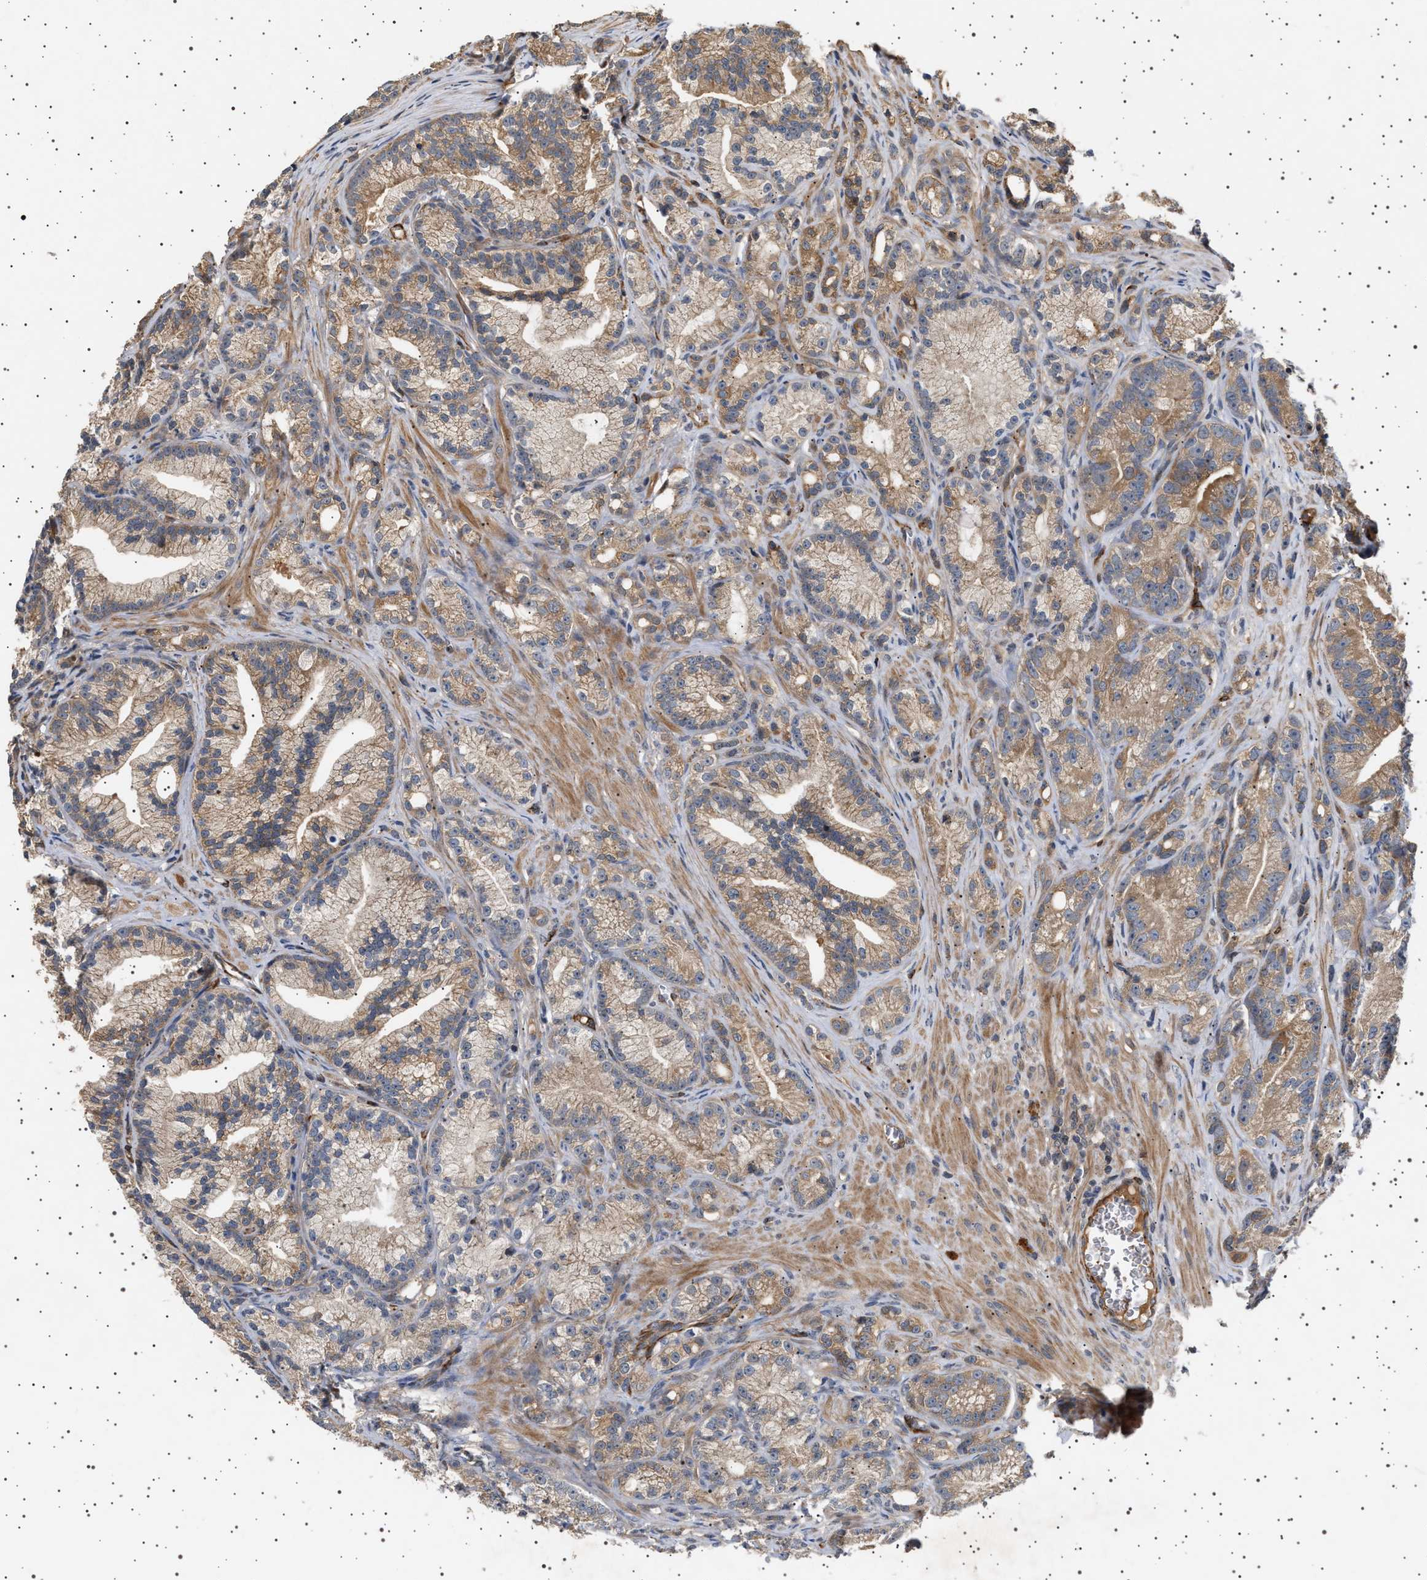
{"staining": {"intensity": "weak", "quantity": ">75%", "location": "cytoplasmic/membranous"}, "tissue": "prostate cancer", "cell_type": "Tumor cells", "image_type": "cancer", "snomed": [{"axis": "morphology", "description": "Adenocarcinoma, Low grade"}, {"axis": "topography", "description": "Prostate"}], "caption": "Protein expression analysis of prostate cancer demonstrates weak cytoplasmic/membranous positivity in approximately >75% of tumor cells.", "gene": "GUCY1B1", "patient": {"sex": "male", "age": 89}}